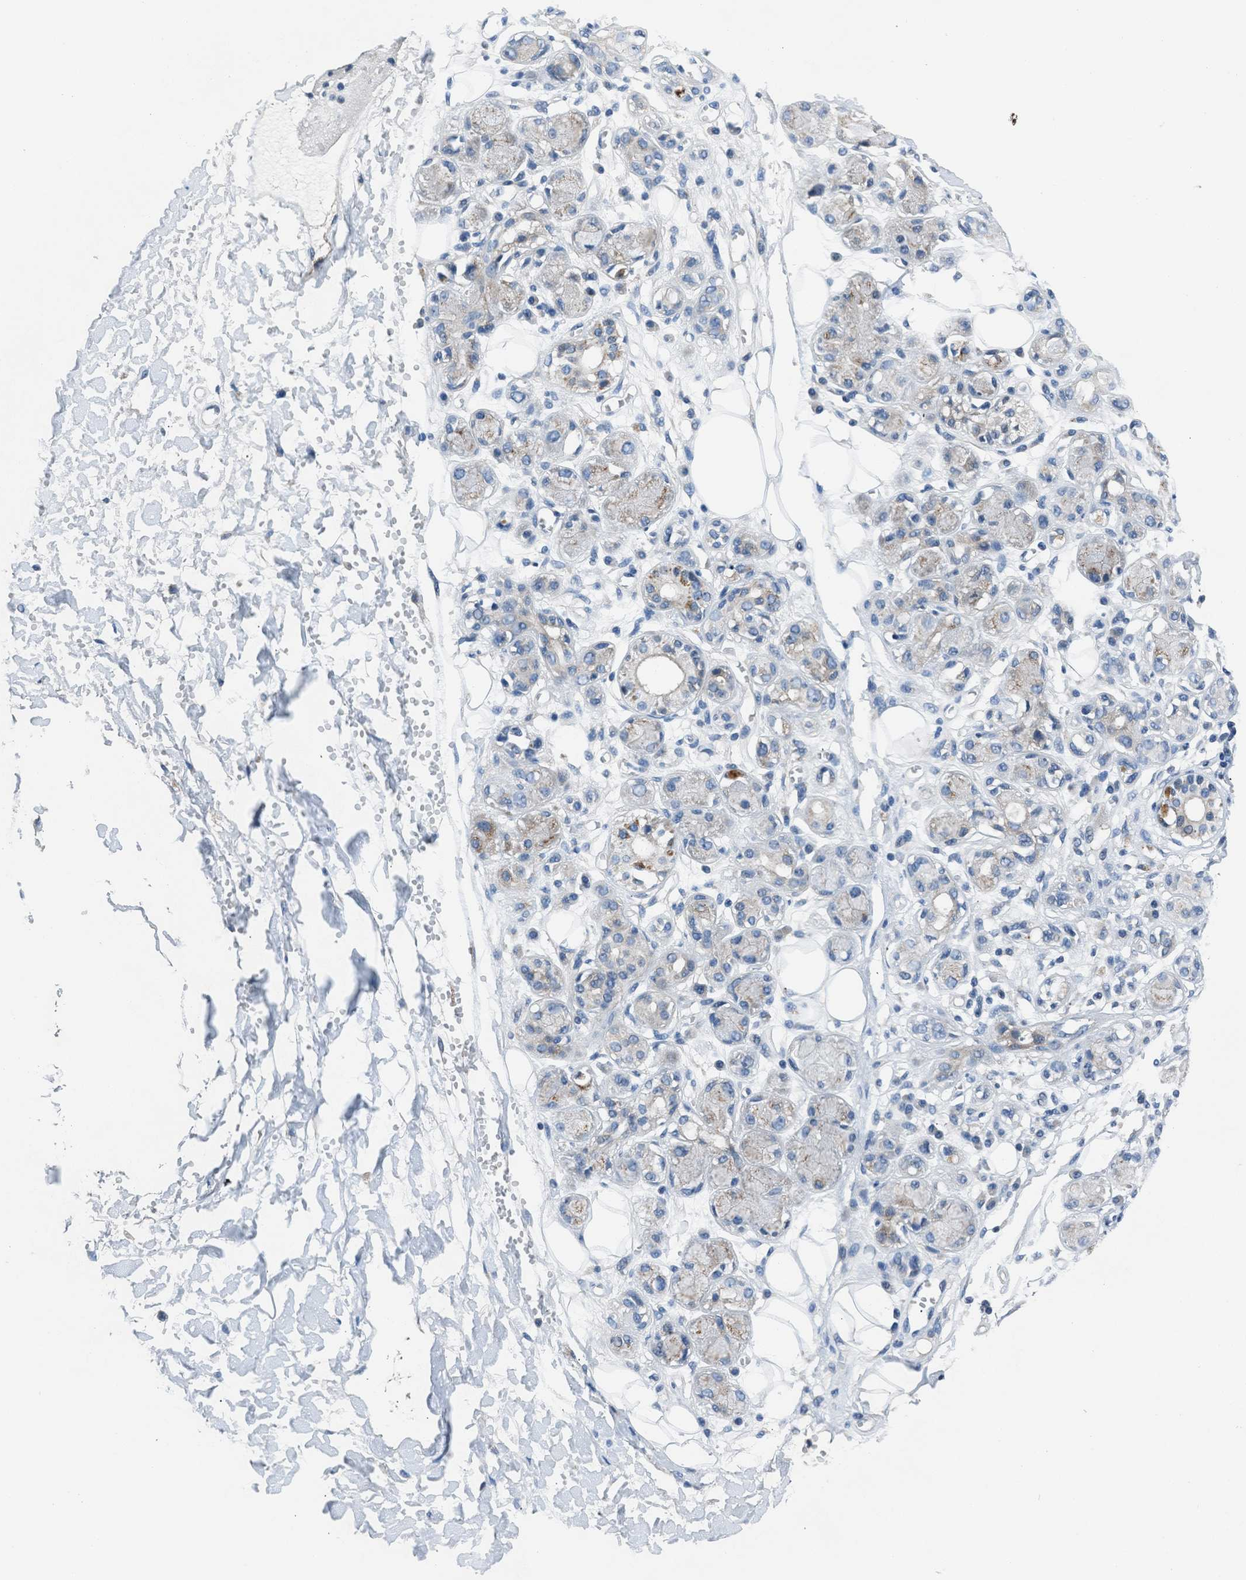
{"staining": {"intensity": "negative", "quantity": "none", "location": "none"}, "tissue": "adipose tissue", "cell_type": "Adipocytes", "image_type": "normal", "snomed": [{"axis": "morphology", "description": "Normal tissue, NOS"}, {"axis": "morphology", "description": "Inflammation, NOS"}, {"axis": "topography", "description": "Salivary gland"}, {"axis": "topography", "description": "Peripheral nerve tissue"}], "caption": "The photomicrograph demonstrates no significant expression in adipocytes of adipose tissue.", "gene": "SLC38A6", "patient": {"sex": "female", "age": 75}}